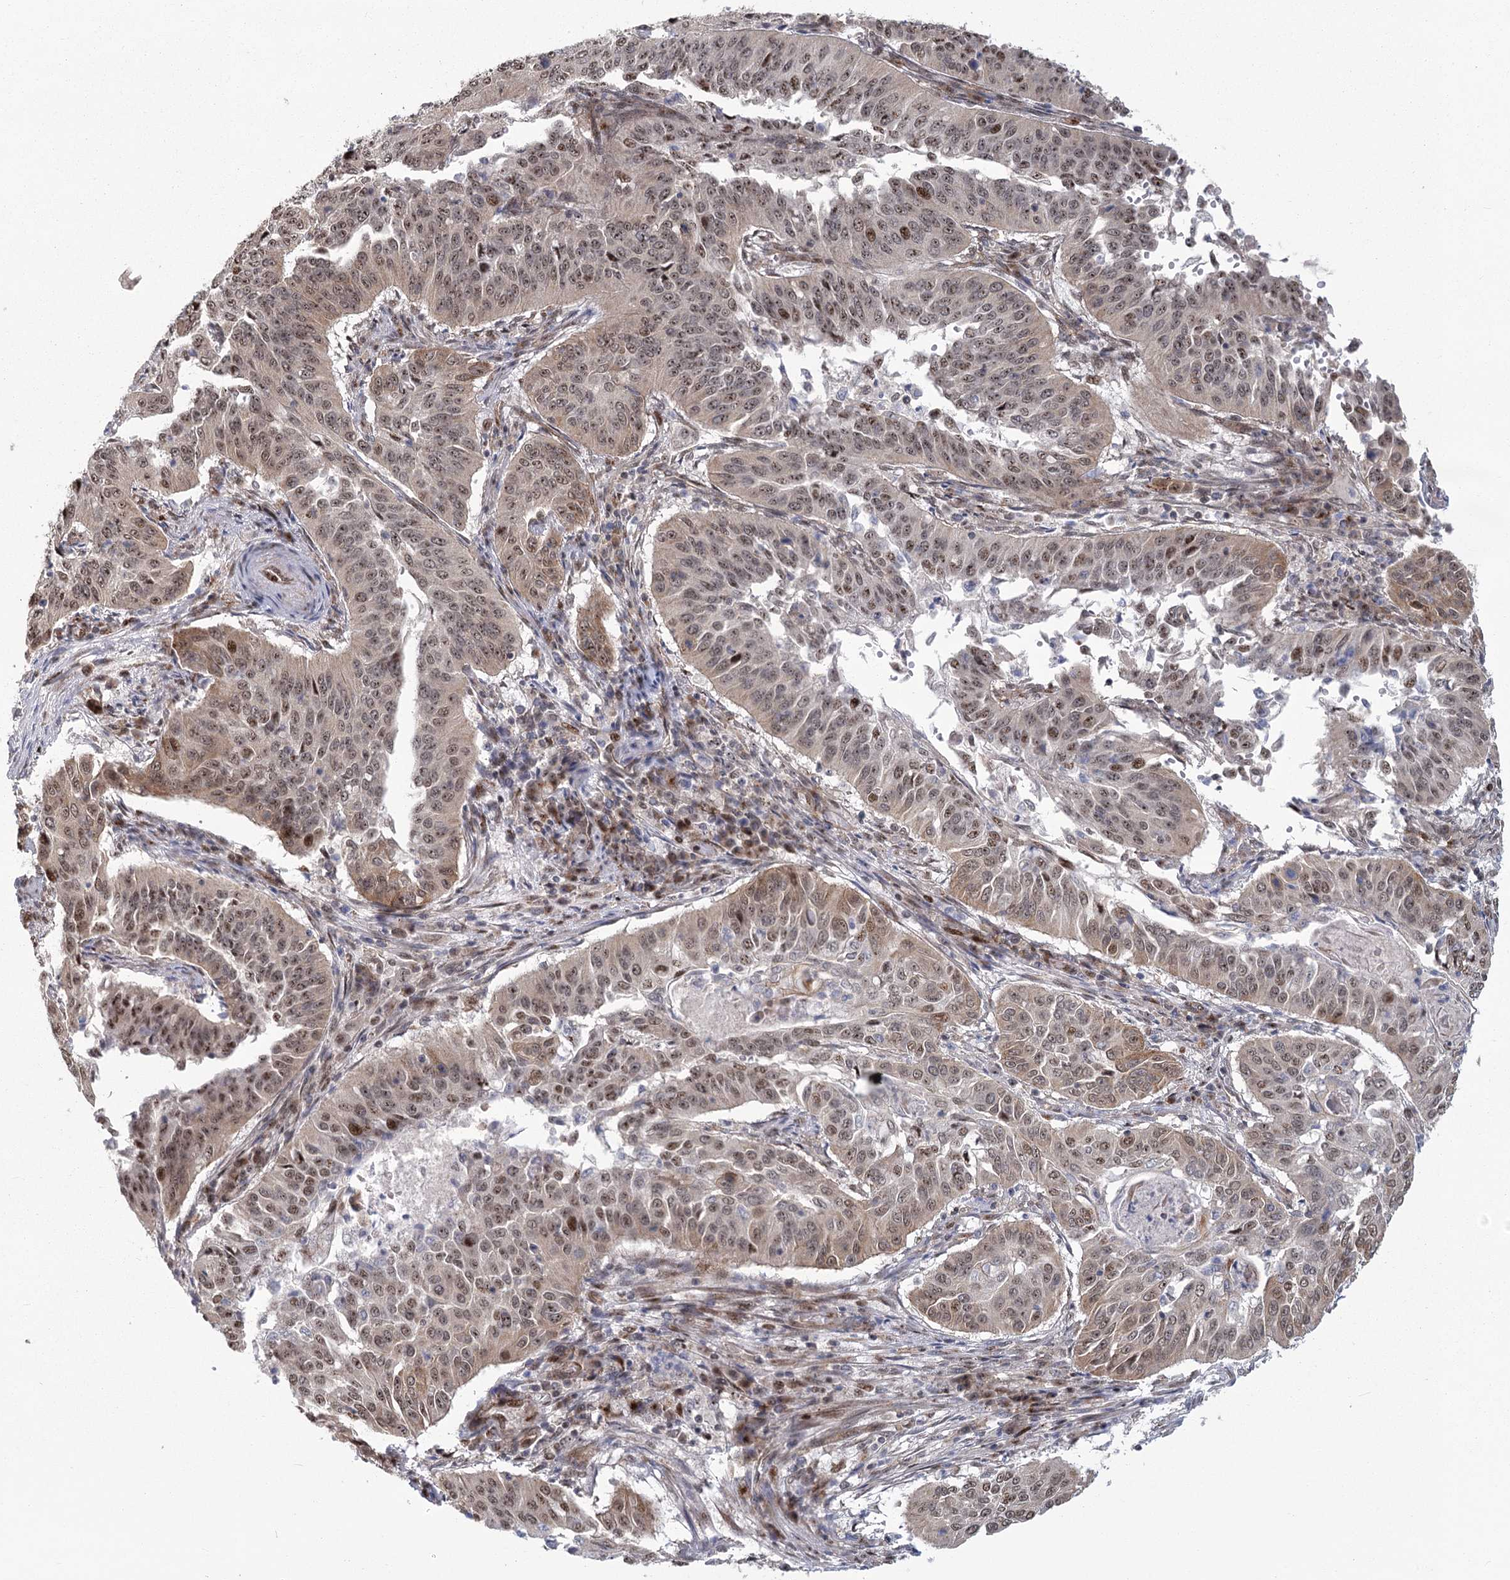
{"staining": {"intensity": "moderate", "quantity": "25%-75%", "location": "nuclear"}, "tissue": "cervical cancer", "cell_type": "Tumor cells", "image_type": "cancer", "snomed": [{"axis": "morphology", "description": "Normal tissue, NOS"}, {"axis": "morphology", "description": "Squamous cell carcinoma, NOS"}, {"axis": "topography", "description": "Cervix"}], "caption": "Cervical squamous cell carcinoma stained with a brown dye exhibits moderate nuclear positive positivity in about 25%-75% of tumor cells.", "gene": "PARM1", "patient": {"sex": "female", "age": 39}}